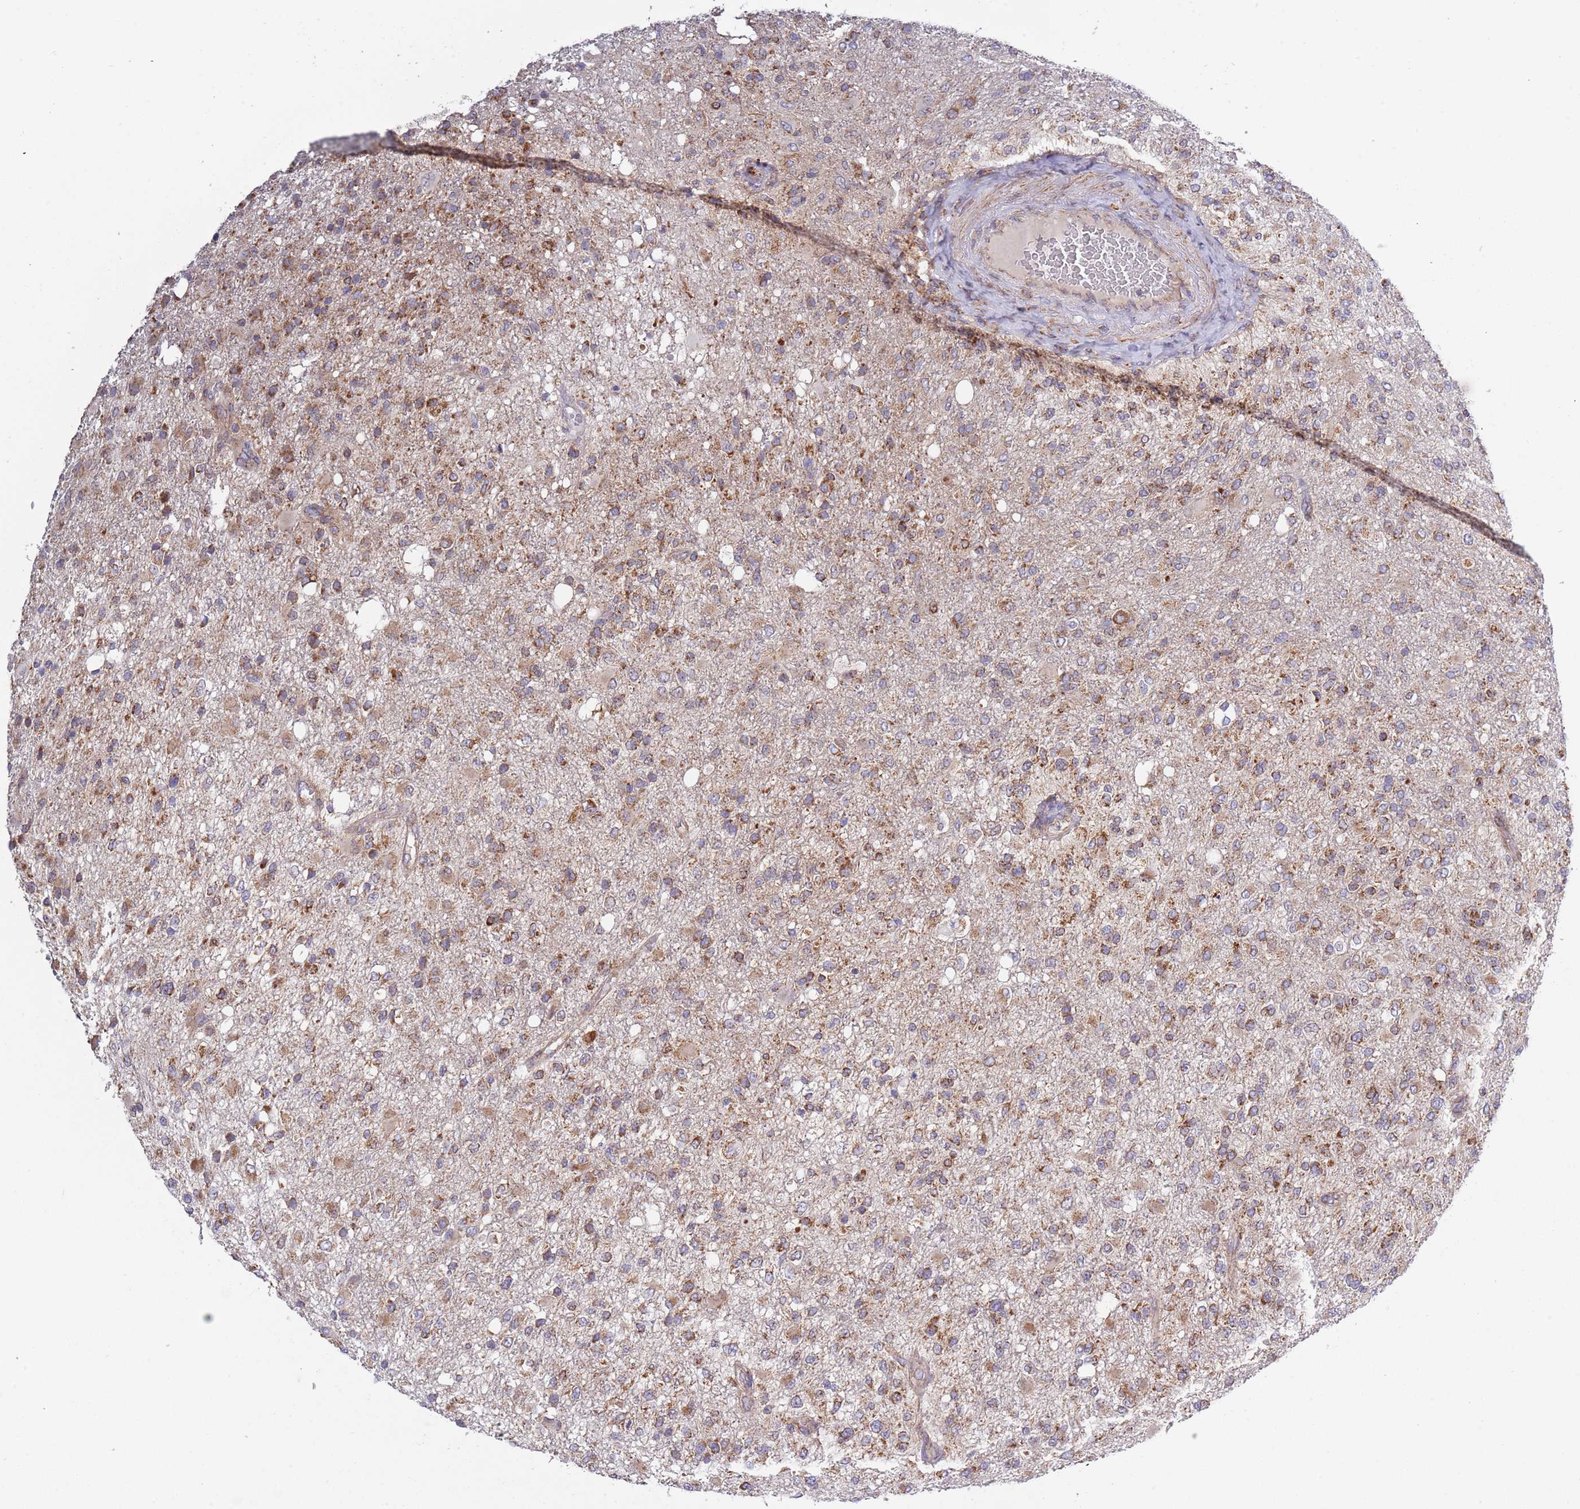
{"staining": {"intensity": "moderate", "quantity": ">75%", "location": "cytoplasmic/membranous"}, "tissue": "glioma", "cell_type": "Tumor cells", "image_type": "cancer", "snomed": [{"axis": "morphology", "description": "Glioma, malignant, High grade"}, {"axis": "topography", "description": "Brain"}], "caption": "Immunohistochemistry (IHC) of human high-grade glioma (malignant) displays medium levels of moderate cytoplasmic/membranous staining in about >75% of tumor cells.", "gene": "IRS4", "patient": {"sex": "female", "age": 74}}